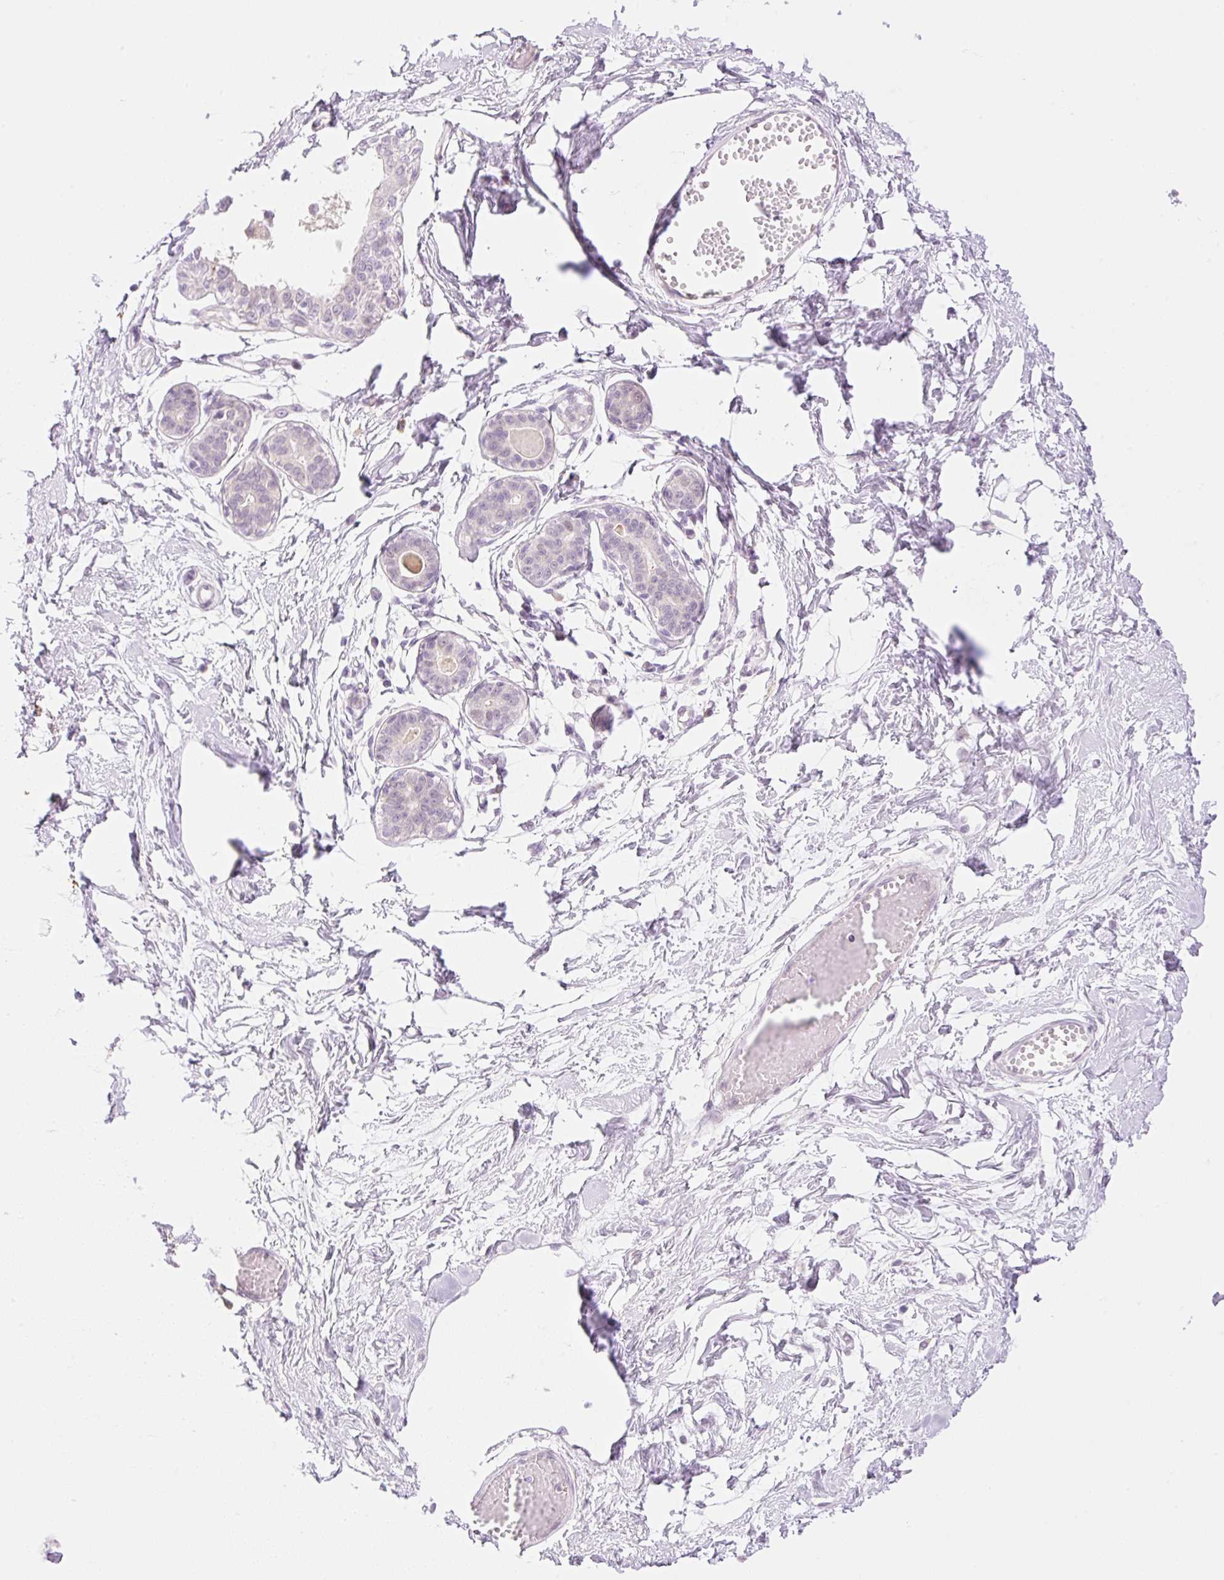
{"staining": {"intensity": "negative", "quantity": "none", "location": "none"}, "tissue": "breast", "cell_type": "Adipocytes", "image_type": "normal", "snomed": [{"axis": "morphology", "description": "Normal tissue, NOS"}, {"axis": "topography", "description": "Breast"}], "caption": "Immunohistochemistry (IHC) photomicrograph of normal breast stained for a protein (brown), which reveals no expression in adipocytes.", "gene": "SPRYD4", "patient": {"sex": "female", "age": 45}}